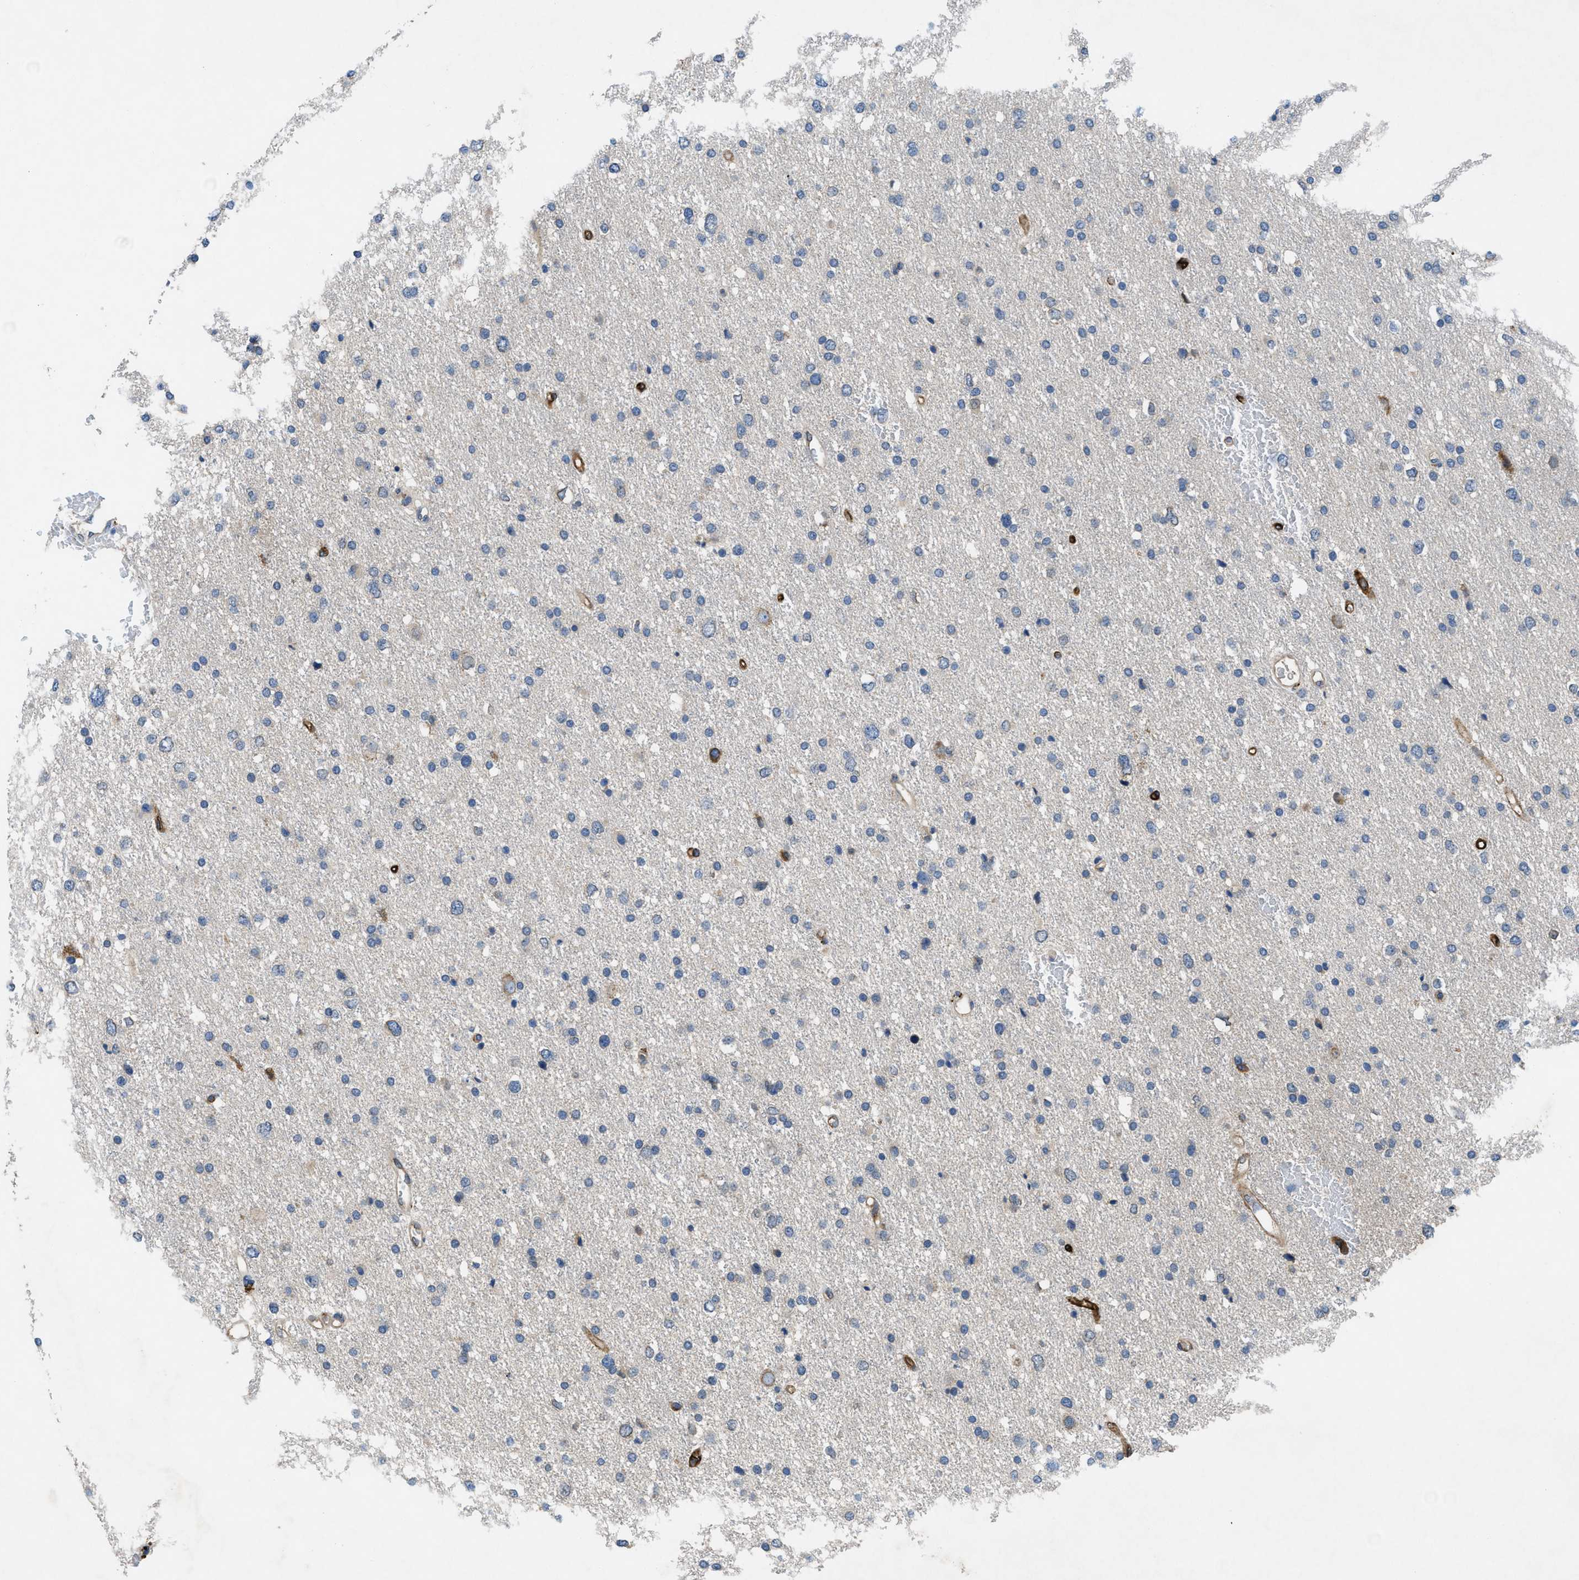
{"staining": {"intensity": "weak", "quantity": "<25%", "location": "cytoplasmic/membranous"}, "tissue": "glioma", "cell_type": "Tumor cells", "image_type": "cancer", "snomed": [{"axis": "morphology", "description": "Glioma, malignant, Low grade"}, {"axis": "topography", "description": "Brain"}], "caption": "This is a micrograph of IHC staining of malignant glioma (low-grade), which shows no staining in tumor cells. (DAB (3,3'-diaminobenzidine) IHC with hematoxylin counter stain).", "gene": "PGR", "patient": {"sex": "female", "age": 37}}